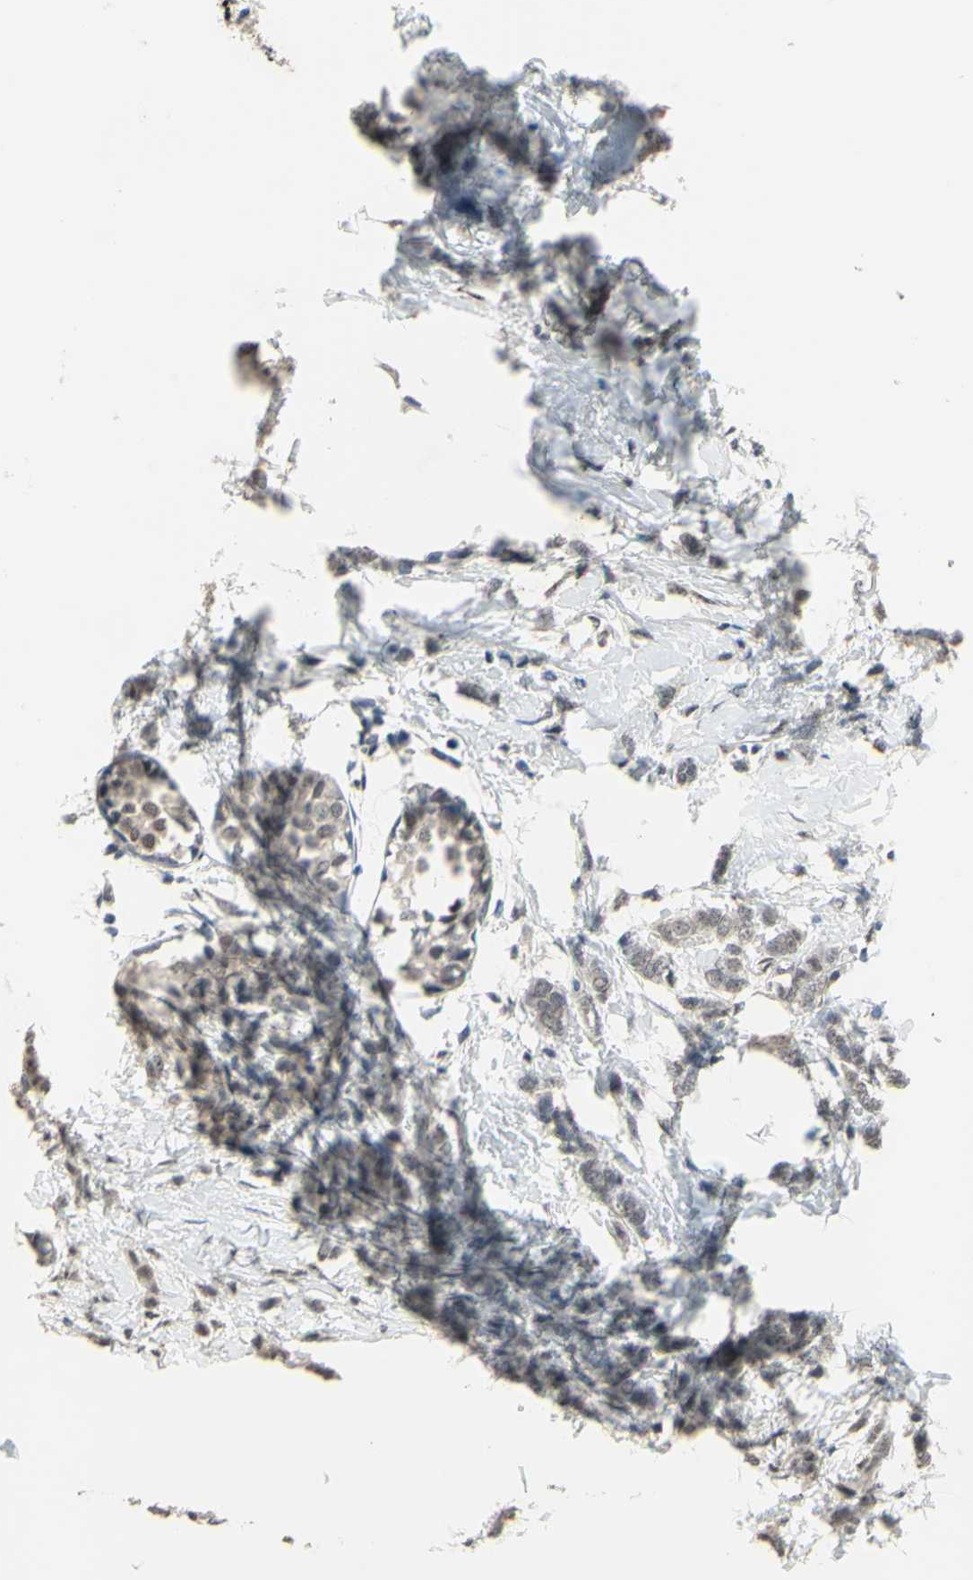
{"staining": {"intensity": "weak", "quantity": ">75%", "location": "cytoplasmic/membranous"}, "tissue": "breast cancer", "cell_type": "Tumor cells", "image_type": "cancer", "snomed": [{"axis": "morphology", "description": "Lobular carcinoma, in situ"}, {"axis": "morphology", "description": "Lobular carcinoma"}, {"axis": "topography", "description": "Breast"}], "caption": "Tumor cells exhibit weak cytoplasmic/membranous expression in approximately >75% of cells in breast lobular carcinoma in situ.", "gene": "ZNF174", "patient": {"sex": "female", "age": 41}}